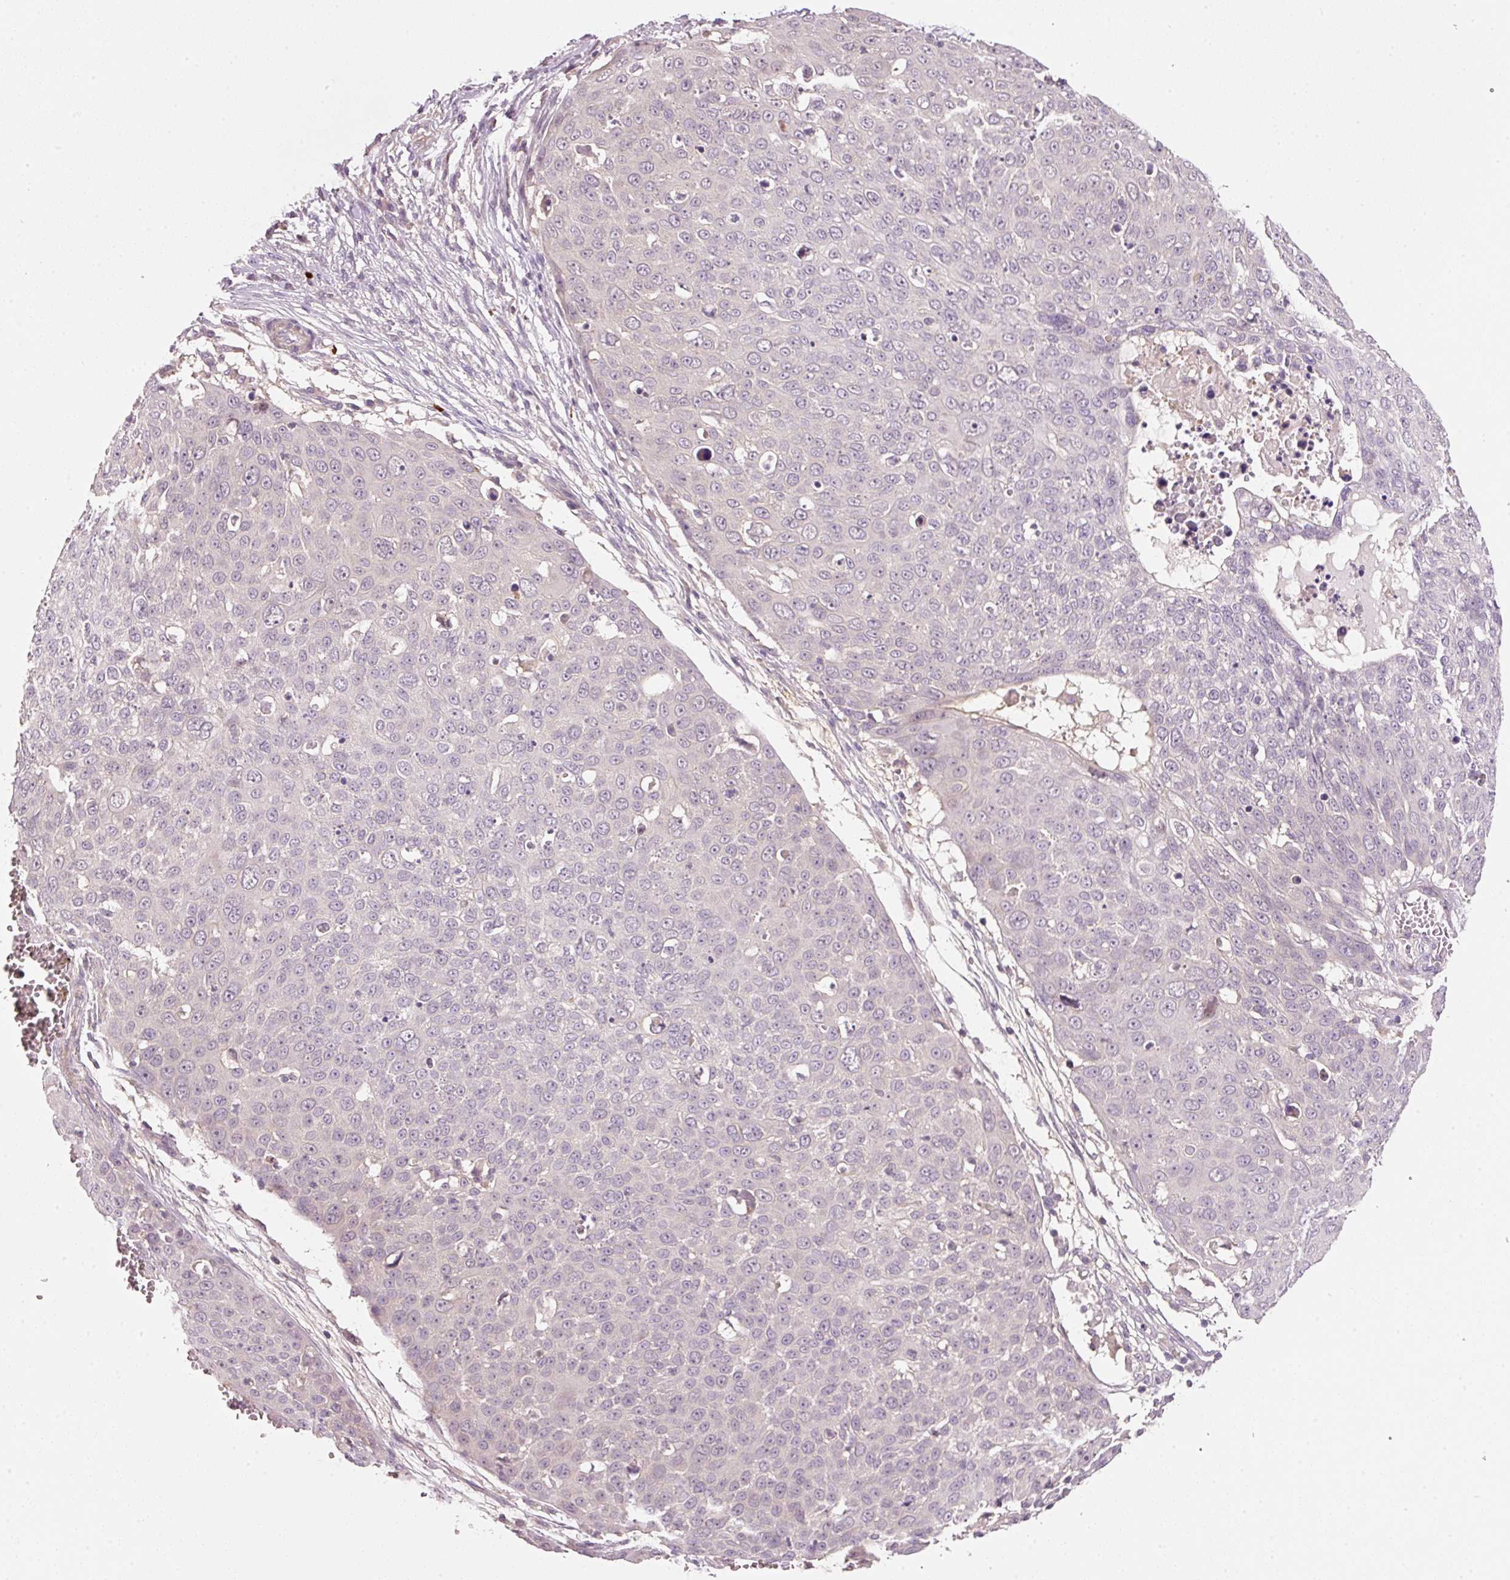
{"staining": {"intensity": "negative", "quantity": "none", "location": "none"}, "tissue": "skin cancer", "cell_type": "Tumor cells", "image_type": "cancer", "snomed": [{"axis": "morphology", "description": "Squamous cell carcinoma, NOS"}, {"axis": "topography", "description": "Skin"}], "caption": "This is an immunohistochemistry (IHC) micrograph of skin cancer. There is no expression in tumor cells.", "gene": "TIRAP", "patient": {"sex": "male", "age": 71}}